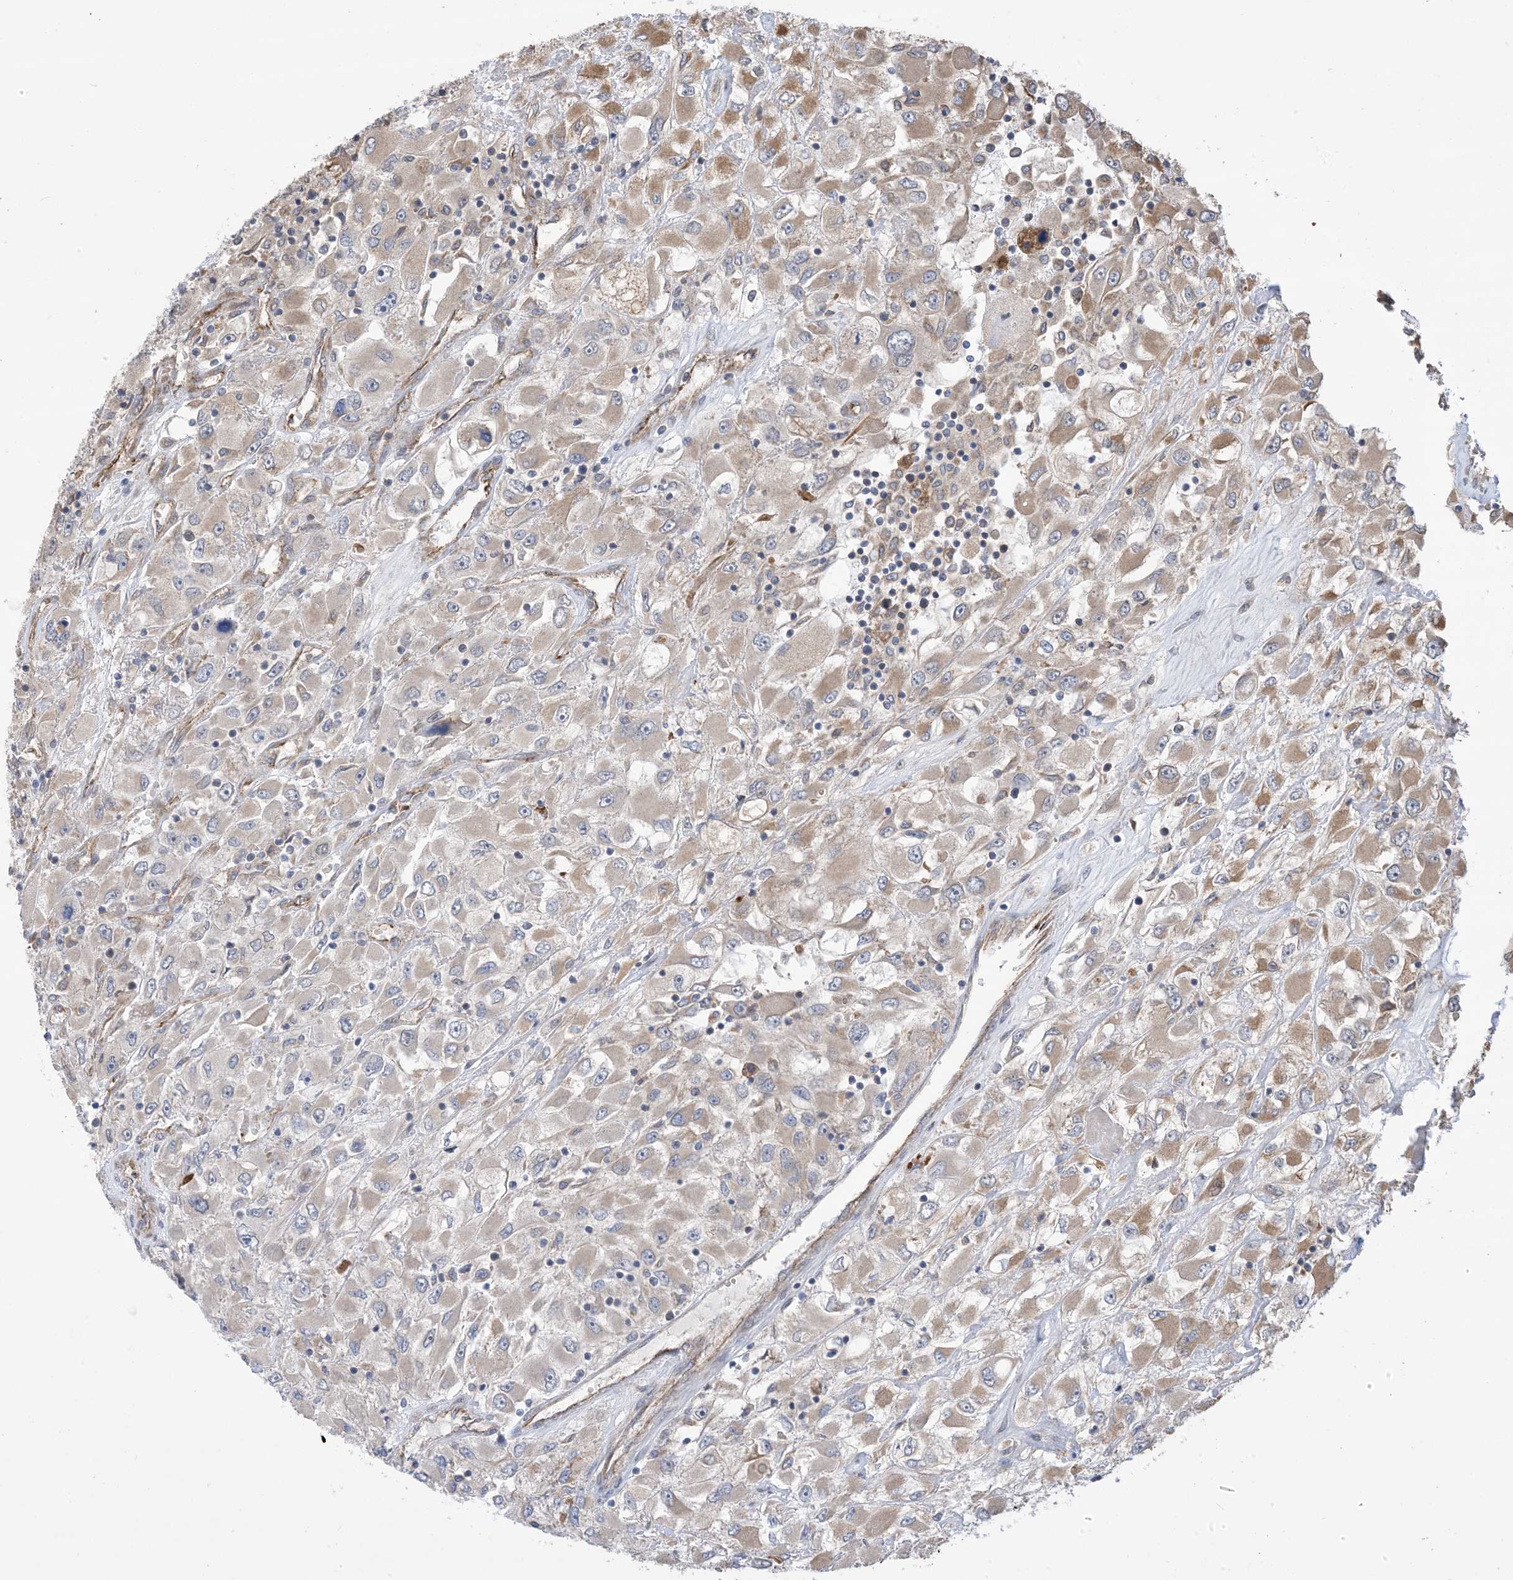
{"staining": {"intensity": "weak", "quantity": "<25%", "location": "cytoplasmic/membranous"}, "tissue": "renal cancer", "cell_type": "Tumor cells", "image_type": "cancer", "snomed": [{"axis": "morphology", "description": "Adenocarcinoma, NOS"}, {"axis": "topography", "description": "Kidney"}], "caption": "Tumor cells show no significant protein expression in adenocarcinoma (renal).", "gene": "CLEC16A", "patient": {"sex": "female", "age": 52}}